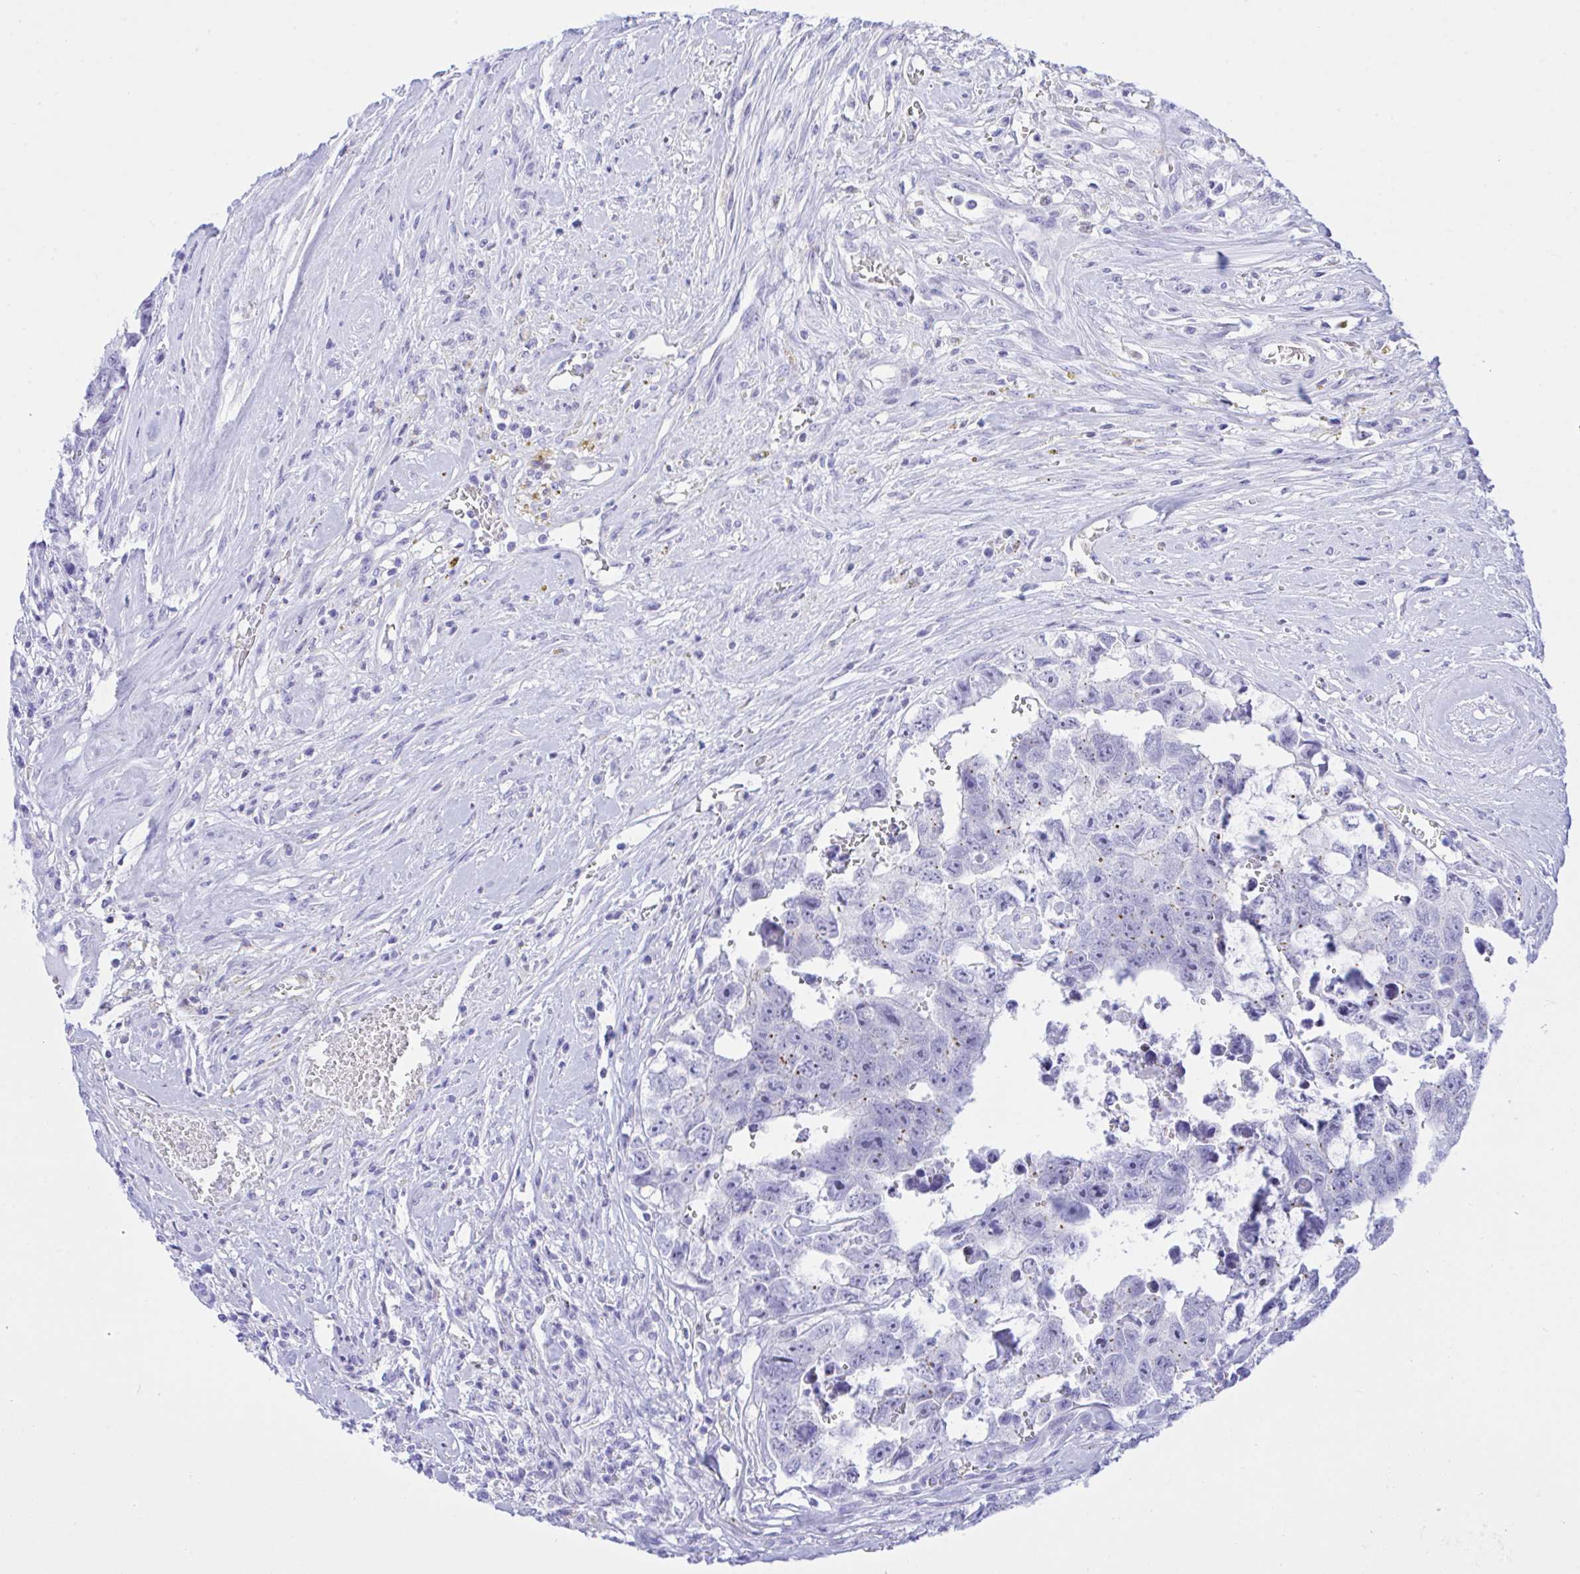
{"staining": {"intensity": "negative", "quantity": "none", "location": "none"}, "tissue": "testis cancer", "cell_type": "Tumor cells", "image_type": "cancer", "snomed": [{"axis": "morphology", "description": "Carcinoma, Embryonal, NOS"}, {"axis": "topography", "description": "Testis"}], "caption": "There is no significant staining in tumor cells of embryonal carcinoma (testis).", "gene": "SELENOV", "patient": {"sex": "male", "age": 22}}